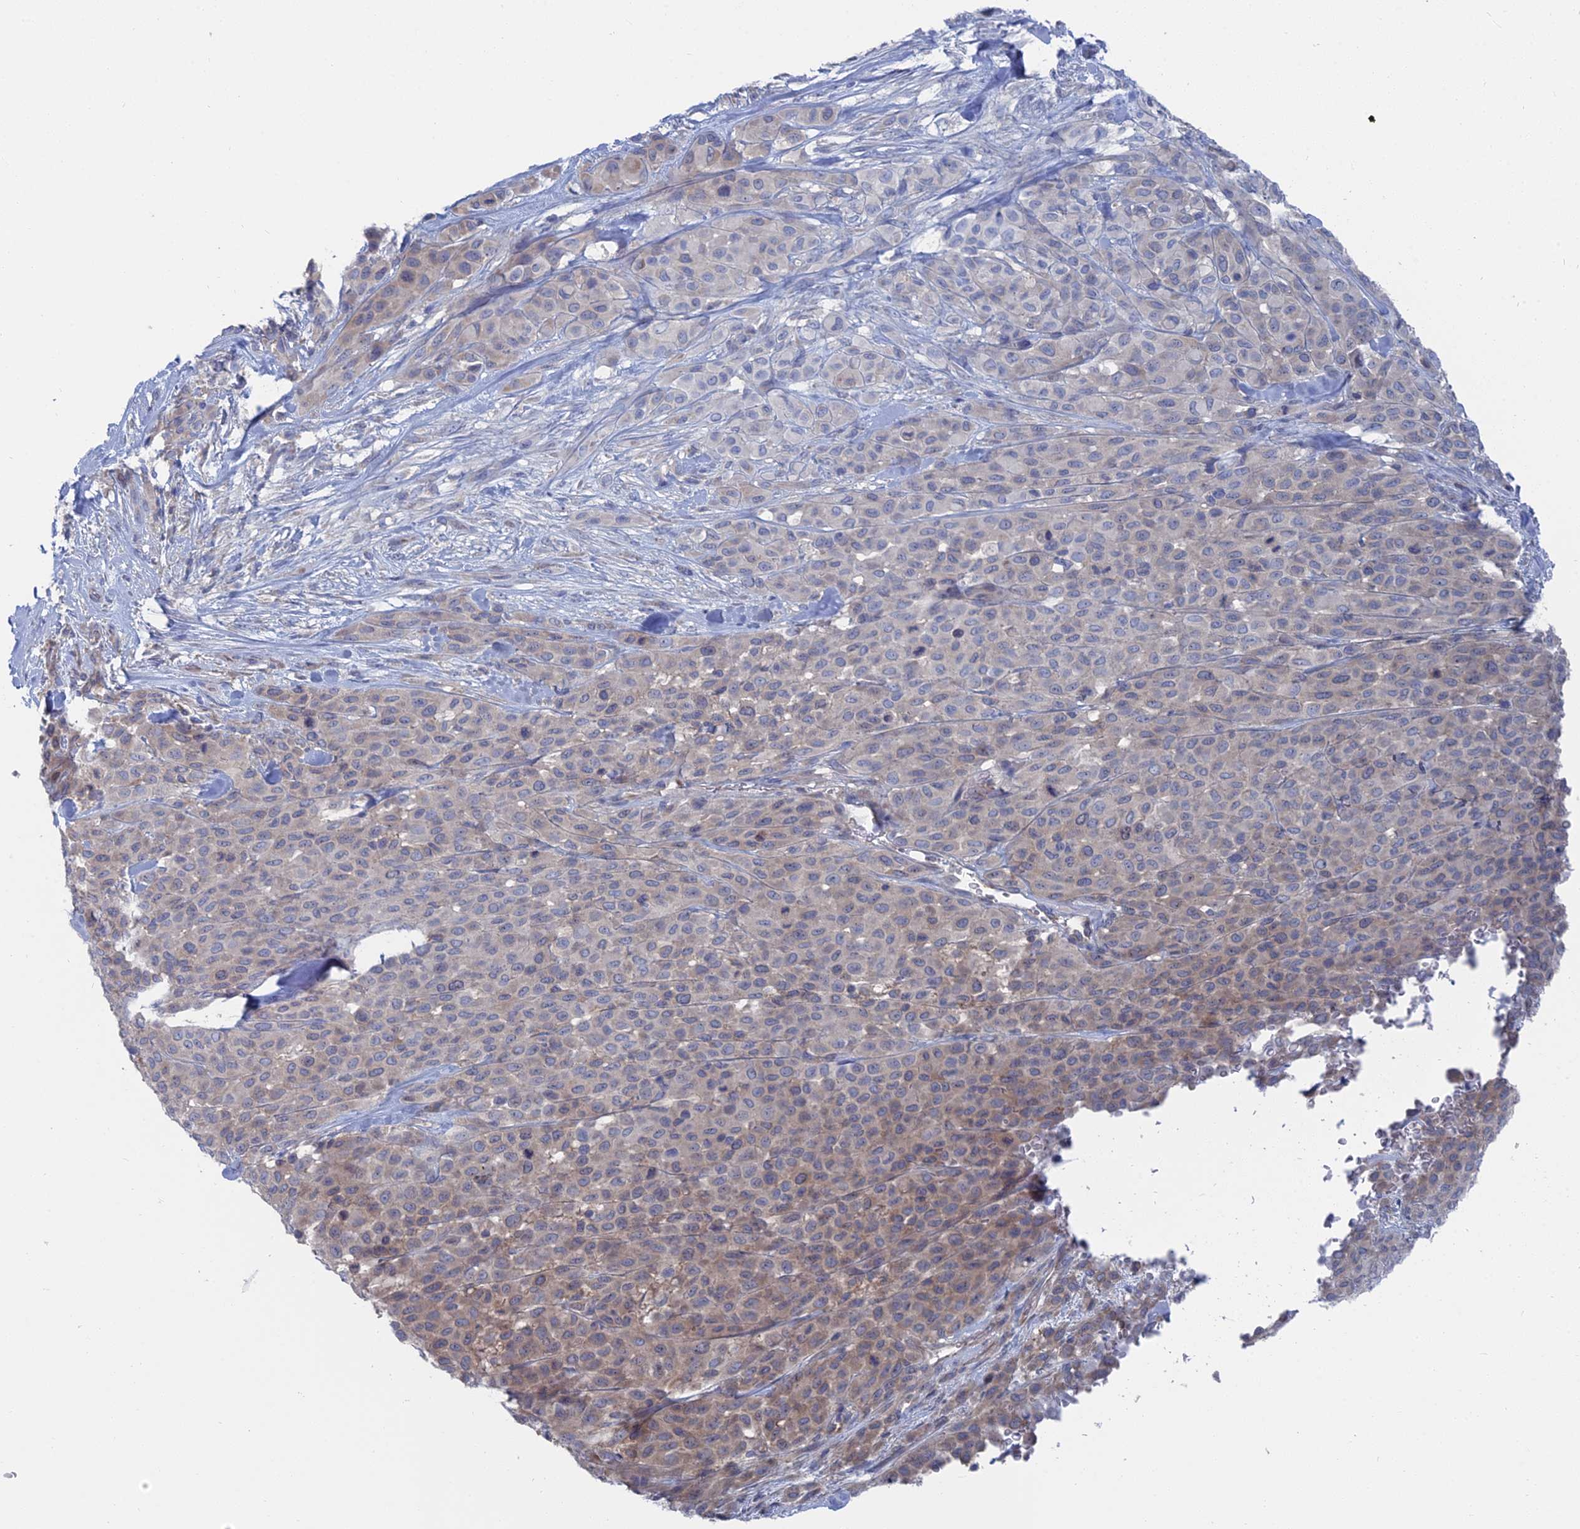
{"staining": {"intensity": "weak", "quantity": "25%-75%", "location": "cytoplasmic/membranous"}, "tissue": "melanoma", "cell_type": "Tumor cells", "image_type": "cancer", "snomed": [{"axis": "morphology", "description": "Malignant melanoma, Metastatic site"}, {"axis": "topography", "description": "Skin"}], "caption": "Malignant melanoma (metastatic site) tissue exhibits weak cytoplasmic/membranous expression in about 25%-75% of tumor cells", "gene": "CCDC149", "patient": {"sex": "female", "age": 81}}